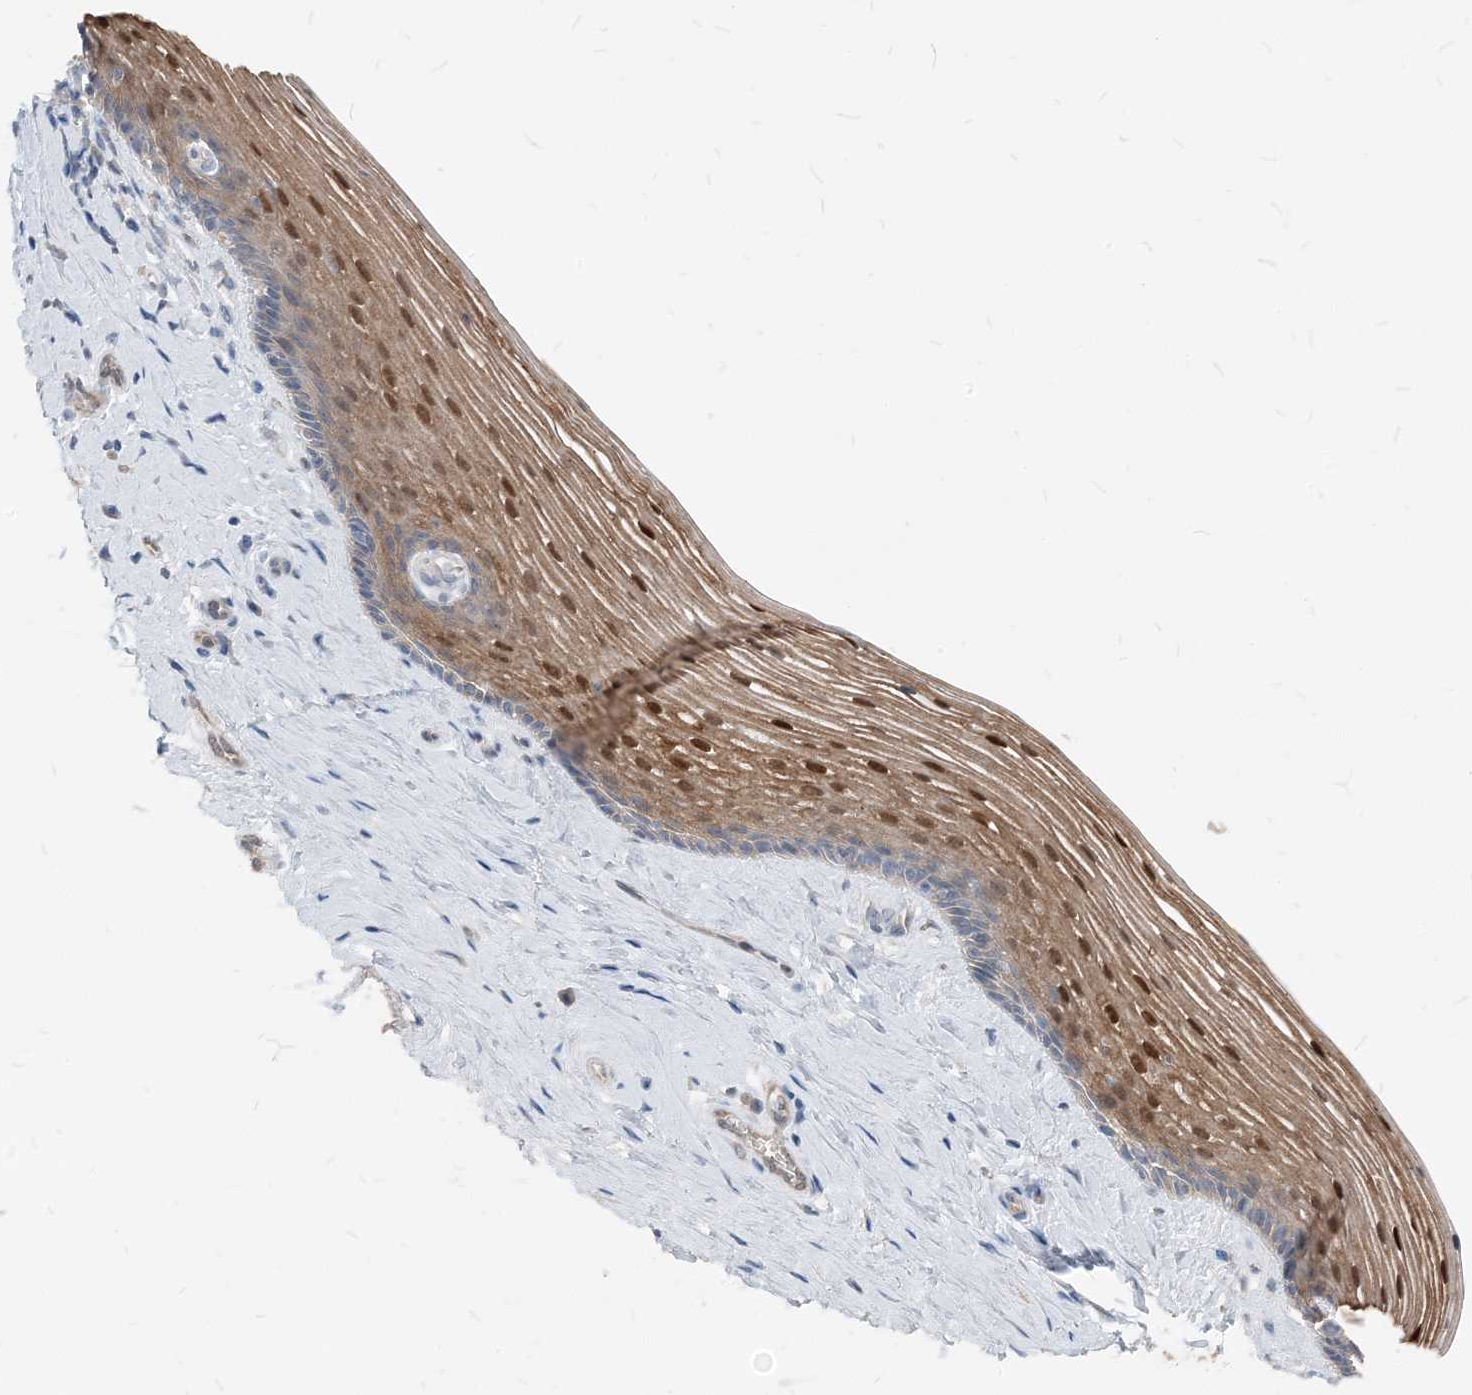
{"staining": {"intensity": "moderate", "quantity": ">75%", "location": "cytoplasmic/membranous,nuclear"}, "tissue": "vagina", "cell_type": "Squamous epithelial cells", "image_type": "normal", "snomed": [{"axis": "morphology", "description": "Normal tissue, NOS"}, {"axis": "topography", "description": "Vagina"}], "caption": "Immunohistochemistry (IHC) image of benign vagina: vagina stained using immunohistochemistry (IHC) reveals medium levels of moderate protein expression localized specifically in the cytoplasmic/membranous,nuclear of squamous epithelial cells, appearing as a cytoplasmic/membranous,nuclear brown color.", "gene": "NCOA7", "patient": {"sex": "female", "age": 46}}